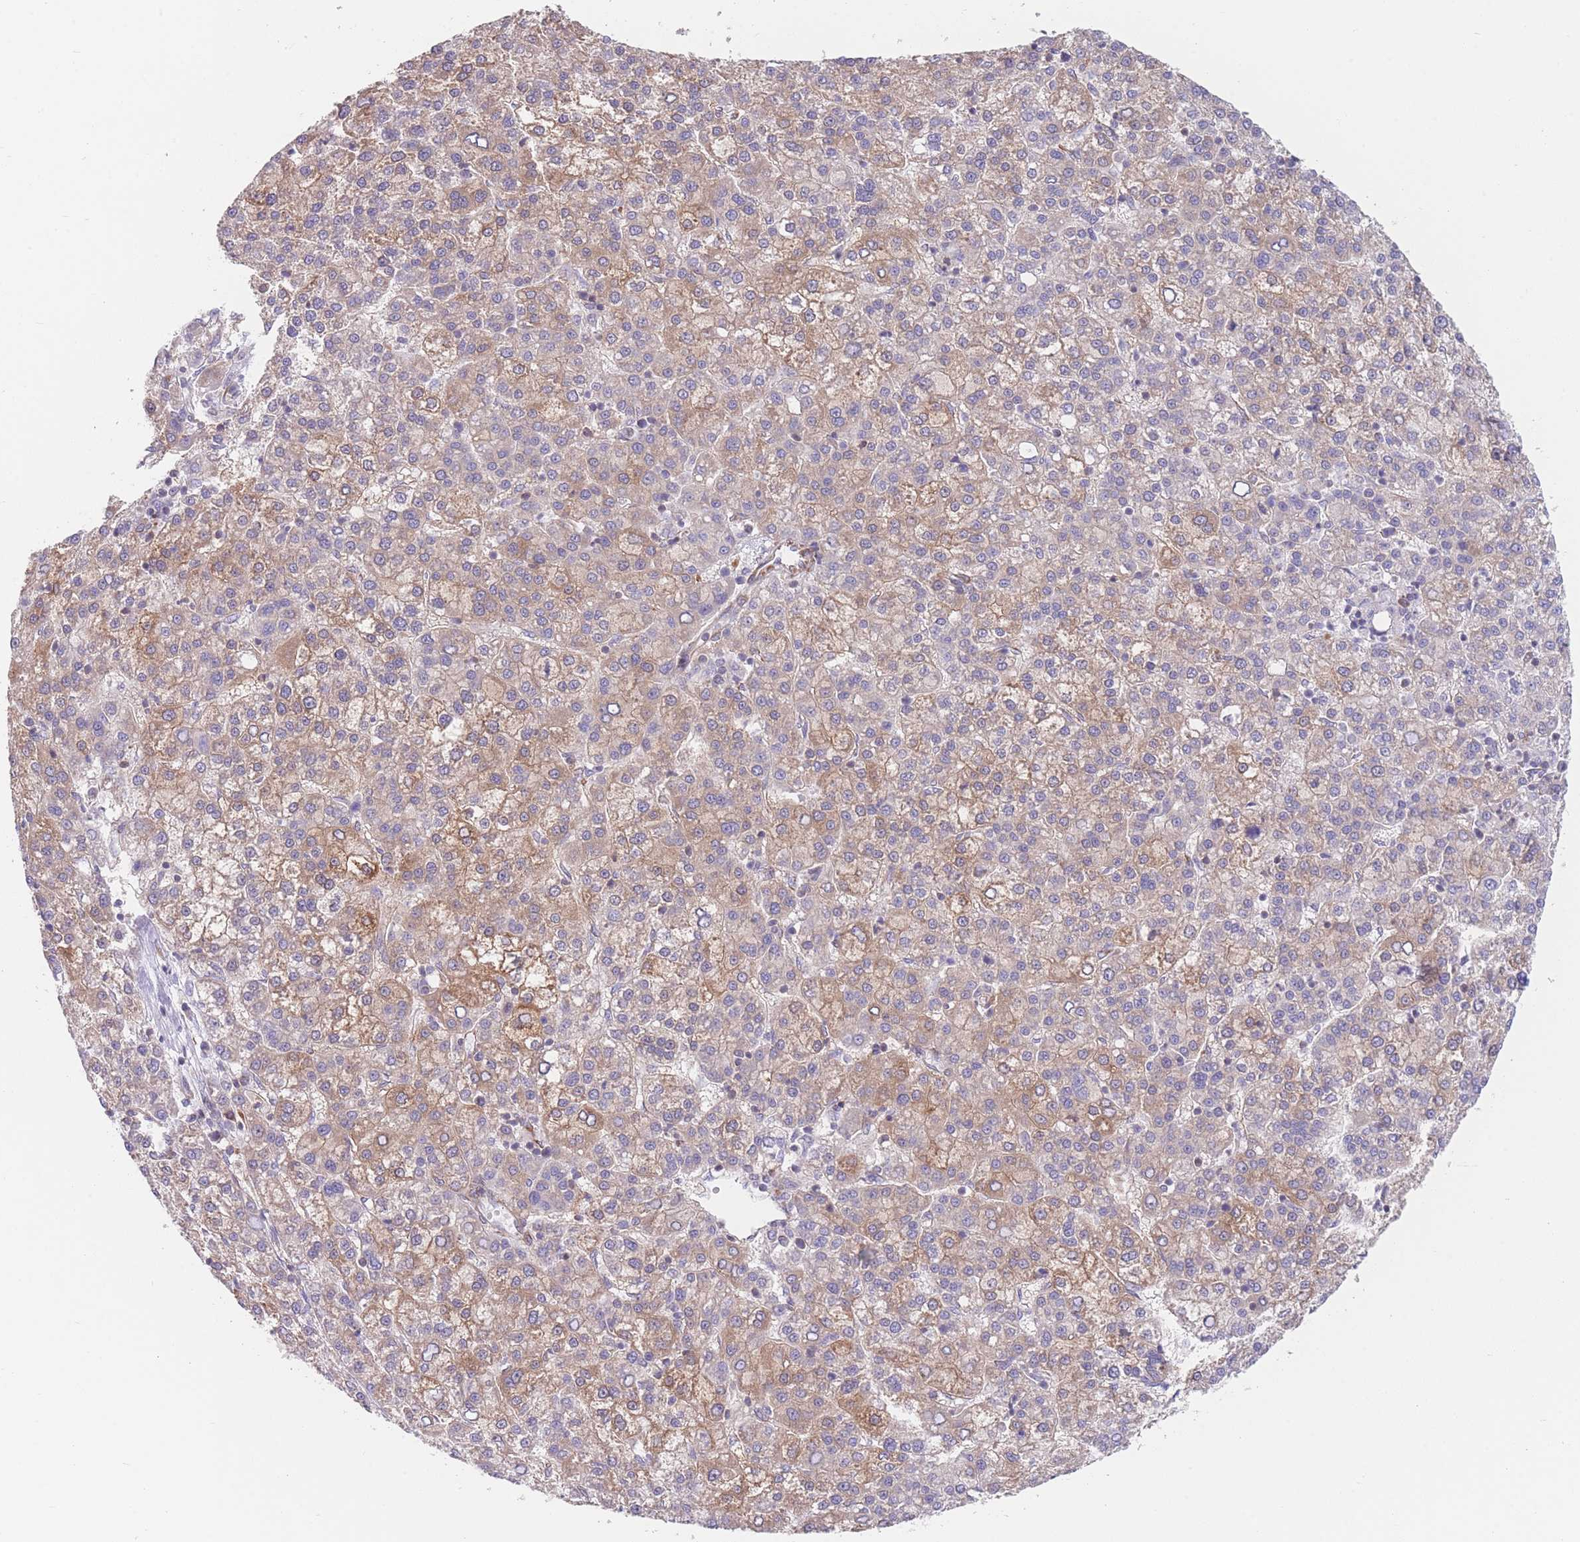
{"staining": {"intensity": "moderate", "quantity": ">75%", "location": "cytoplasmic/membranous"}, "tissue": "liver cancer", "cell_type": "Tumor cells", "image_type": "cancer", "snomed": [{"axis": "morphology", "description": "Carcinoma, Hepatocellular, NOS"}, {"axis": "topography", "description": "Liver"}], "caption": "A micrograph showing moderate cytoplasmic/membranous positivity in approximately >75% of tumor cells in liver hepatocellular carcinoma, as visualized by brown immunohistochemical staining.", "gene": "AK9", "patient": {"sex": "female", "age": 58}}